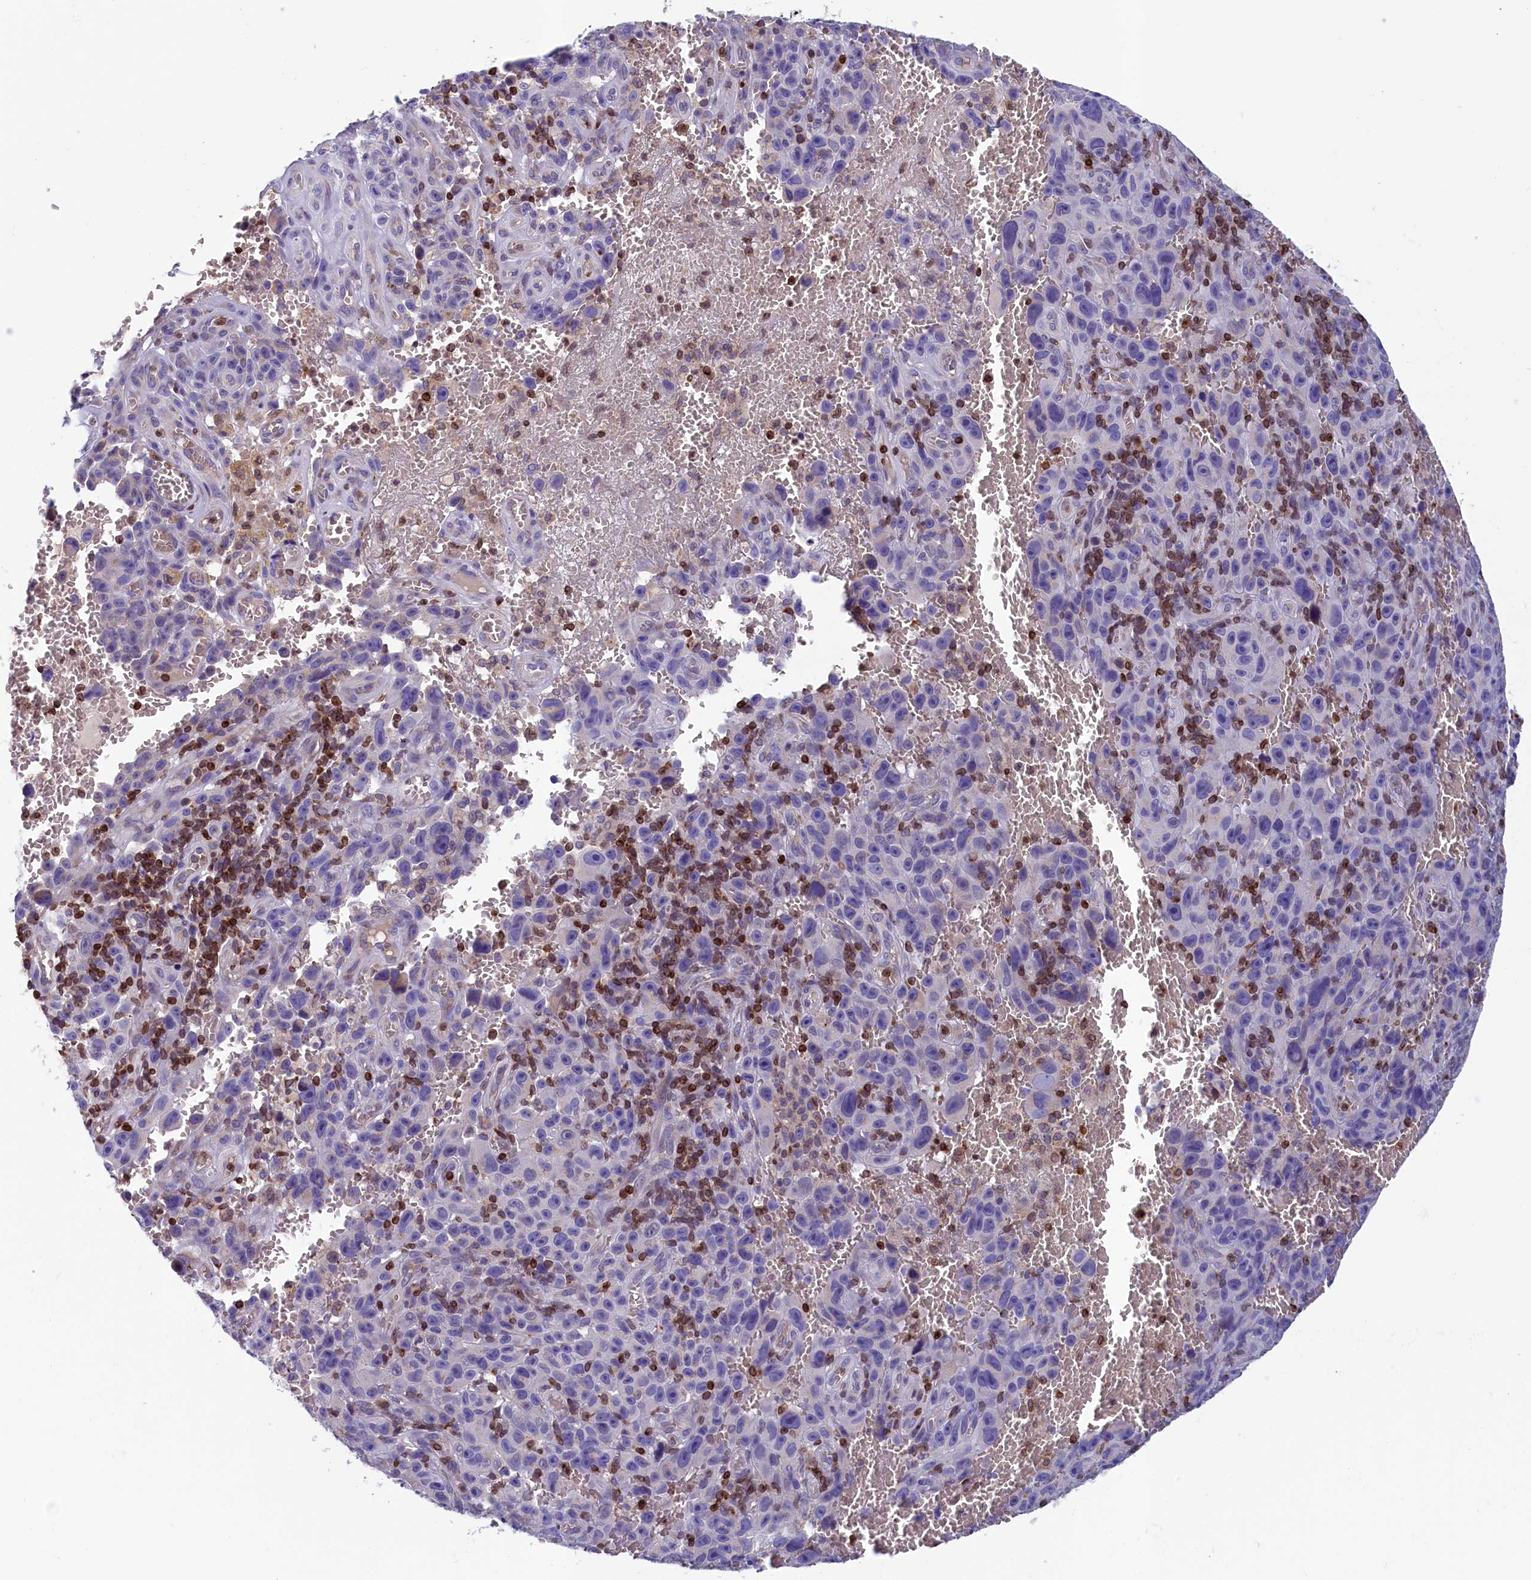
{"staining": {"intensity": "negative", "quantity": "none", "location": "none"}, "tissue": "melanoma", "cell_type": "Tumor cells", "image_type": "cancer", "snomed": [{"axis": "morphology", "description": "Malignant melanoma, NOS"}, {"axis": "topography", "description": "Skin"}], "caption": "DAB (3,3'-diaminobenzidine) immunohistochemical staining of human malignant melanoma displays no significant positivity in tumor cells.", "gene": "TRAF3IP3", "patient": {"sex": "female", "age": 82}}